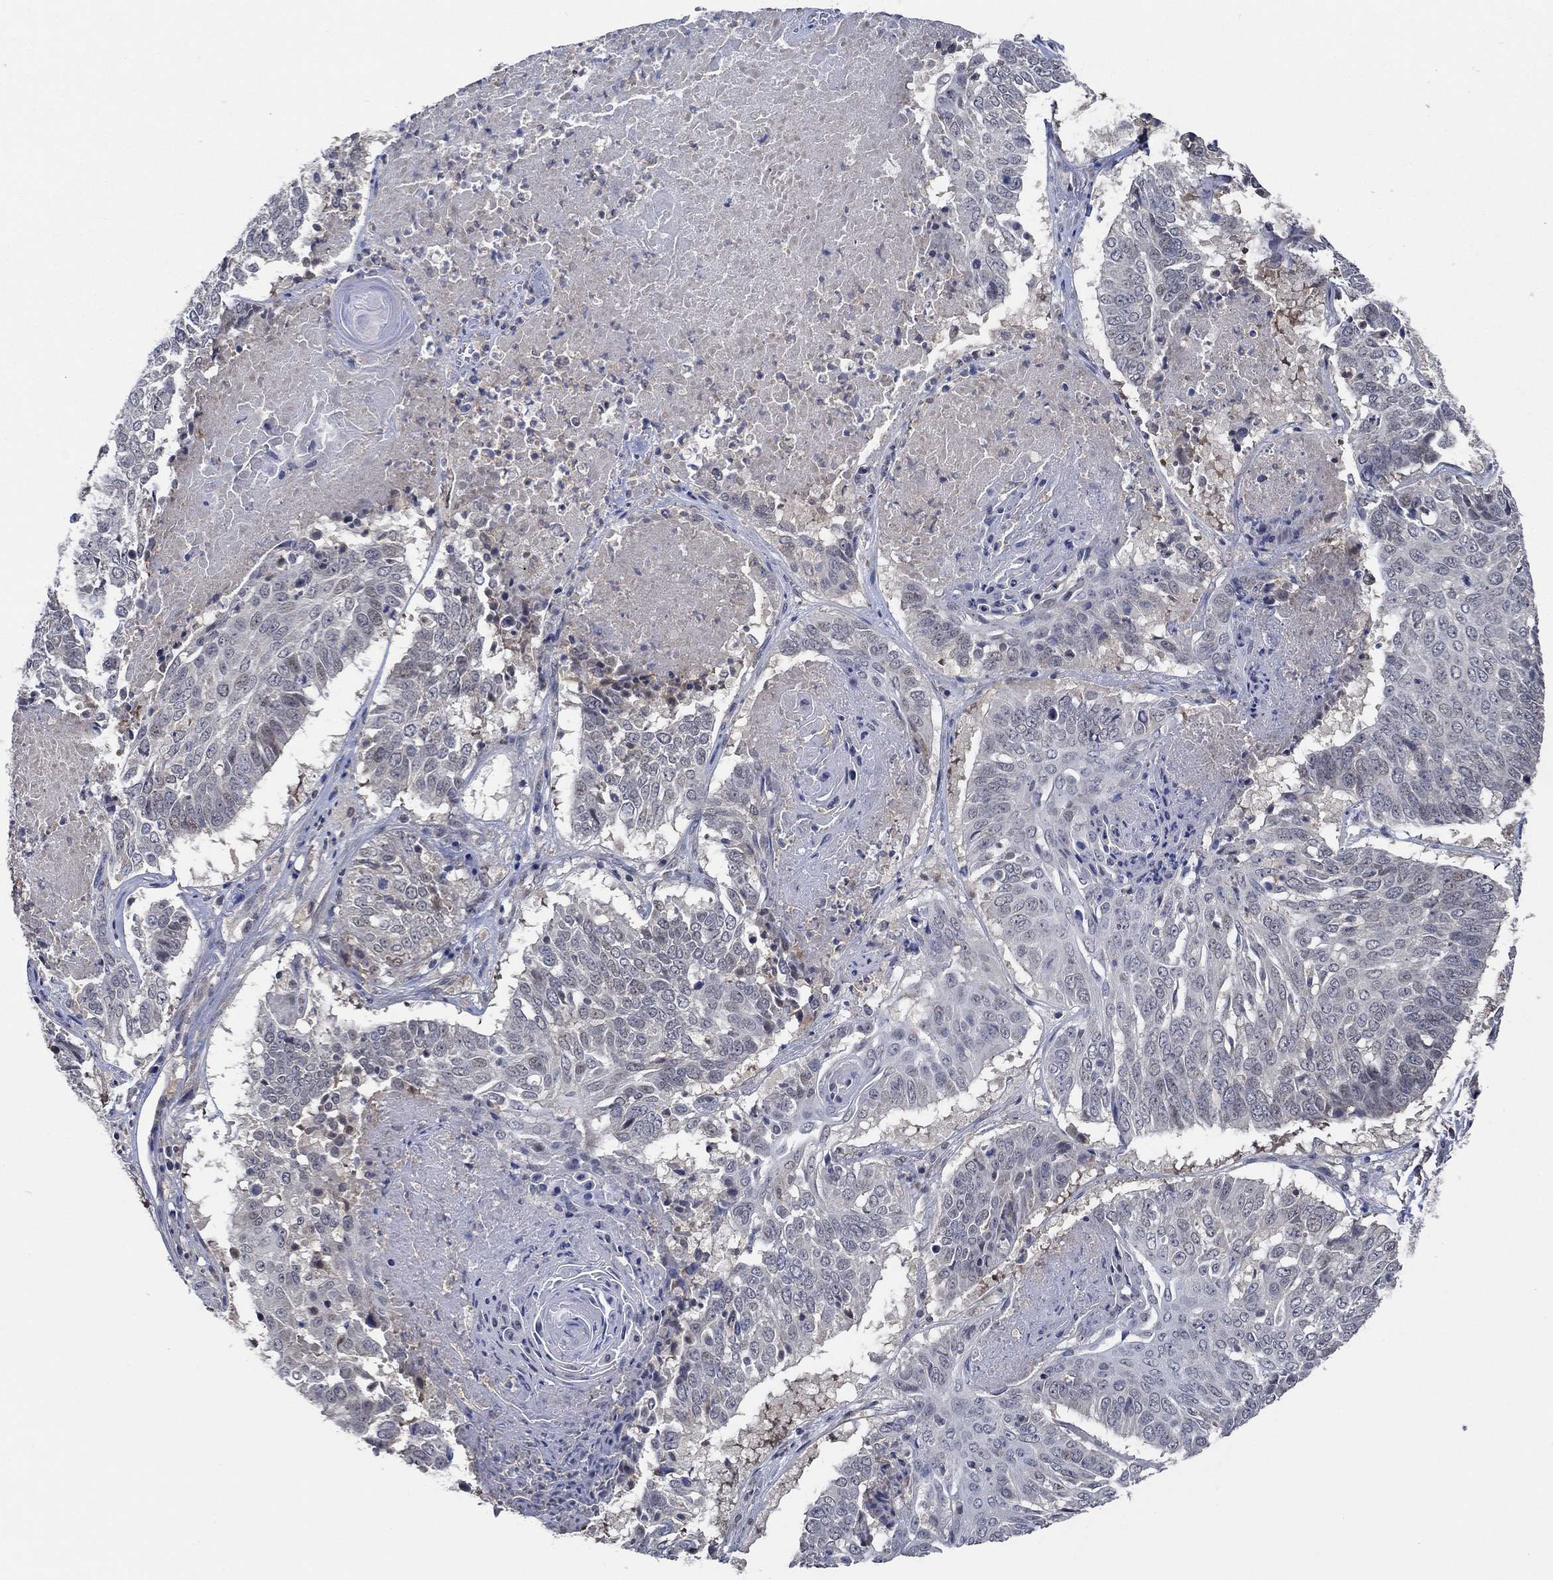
{"staining": {"intensity": "negative", "quantity": "none", "location": "none"}, "tissue": "lung cancer", "cell_type": "Tumor cells", "image_type": "cancer", "snomed": [{"axis": "morphology", "description": "Squamous cell carcinoma, NOS"}, {"axis": "topography", "description": "Lung"}], "caption": "Human lung cancer (squamous cell carcinoma) stained for a protein using immunohistochemistry shows no expression in tumor cells.", "gene": "DACT1", "patient": {"sex": "male", "age": 64}}